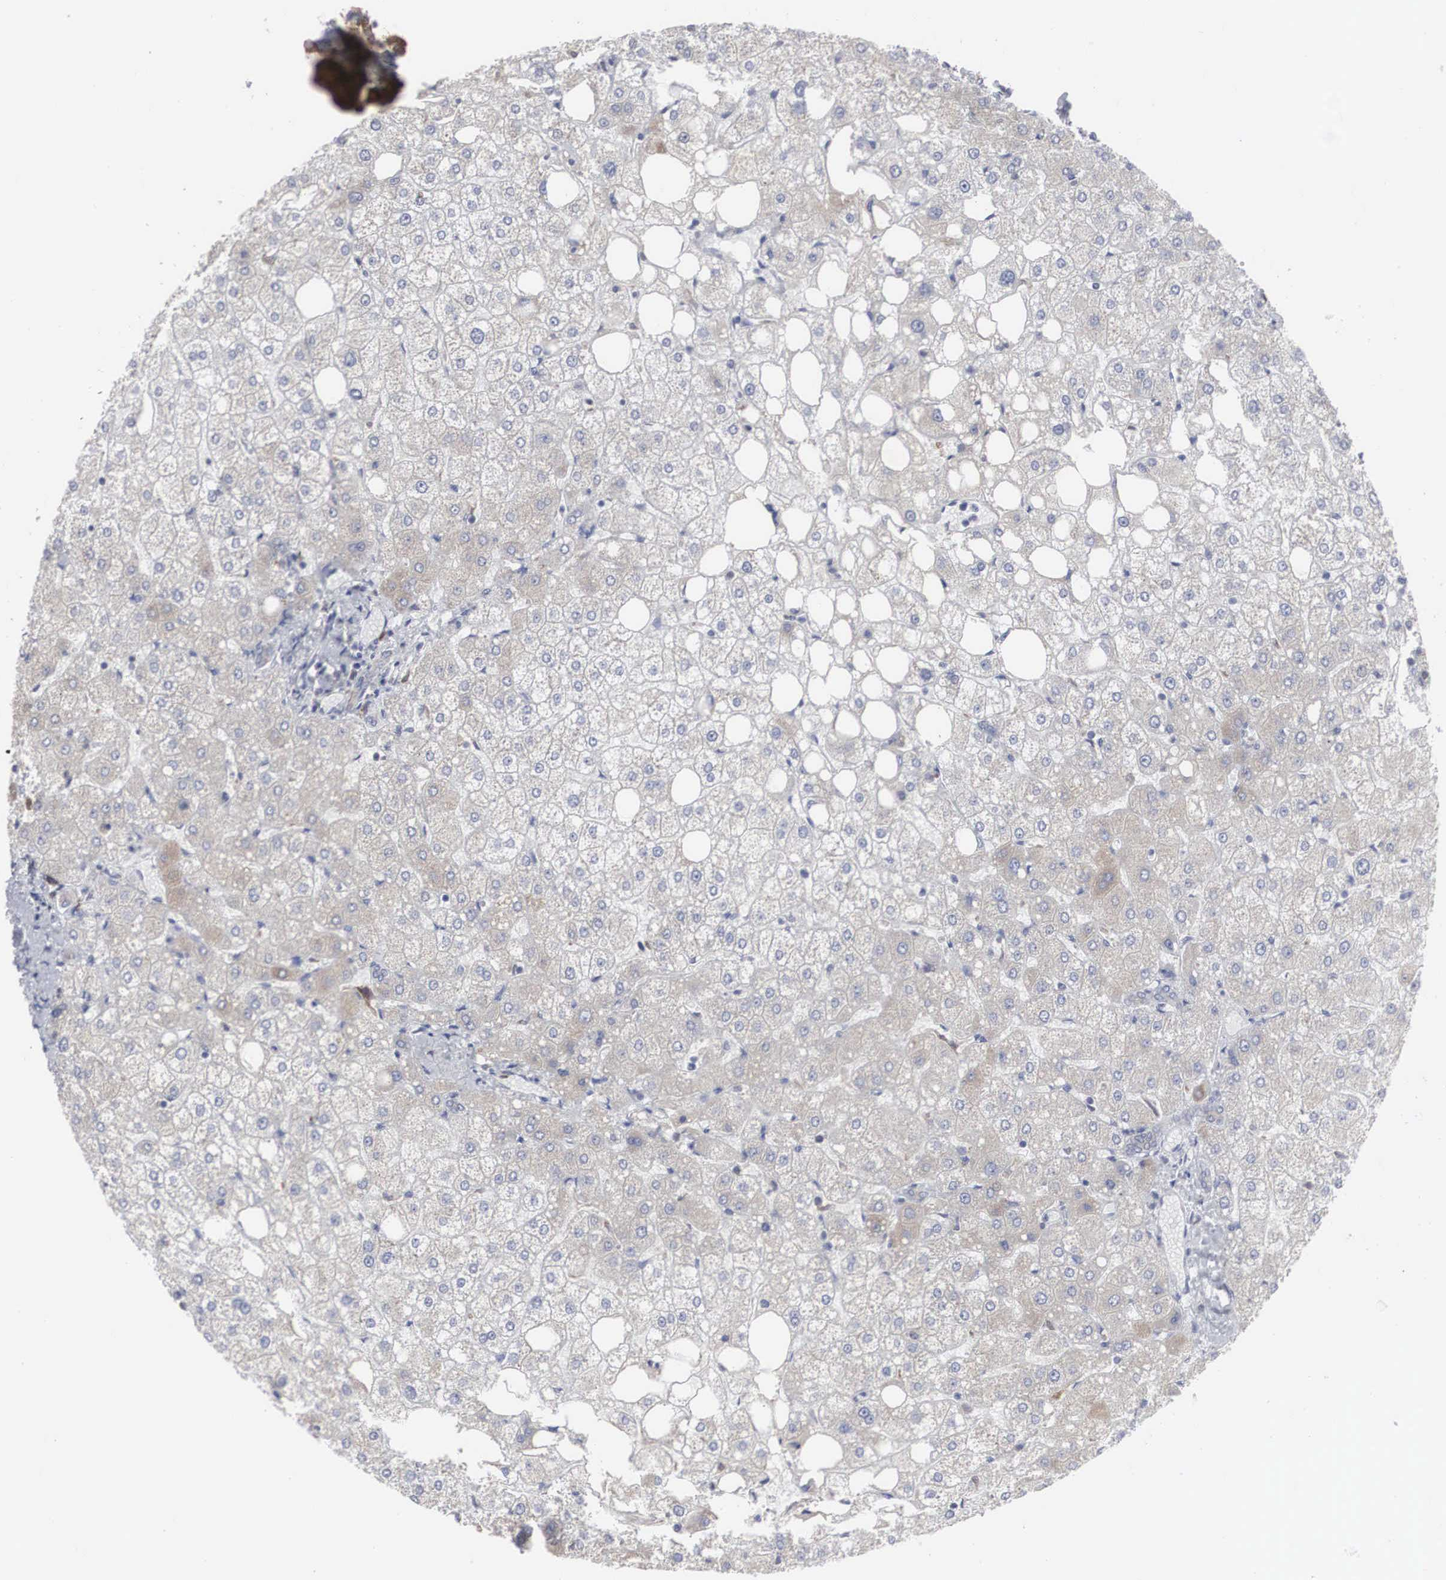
{"staining": {"intensity": "weak", "quantity": "25%-75%", "location": "cytoplasmic/membranous"}, "tissue": "liver", "cell_type": "Cholangiocytes", "image_type": "normal", "snomed": [{"axis": "morphology", "description": "Normal tissue, NOS"}, {"axis": "topography", "description": "Liver"}], "caption": "Protein staining of unremarkable liver exhibits weak cytoplasmic/membranous staining in about 25%-75% of cholangiocytes.", "gene": "CTAGE15", "patient": {"sex": "male", "age": 35}}